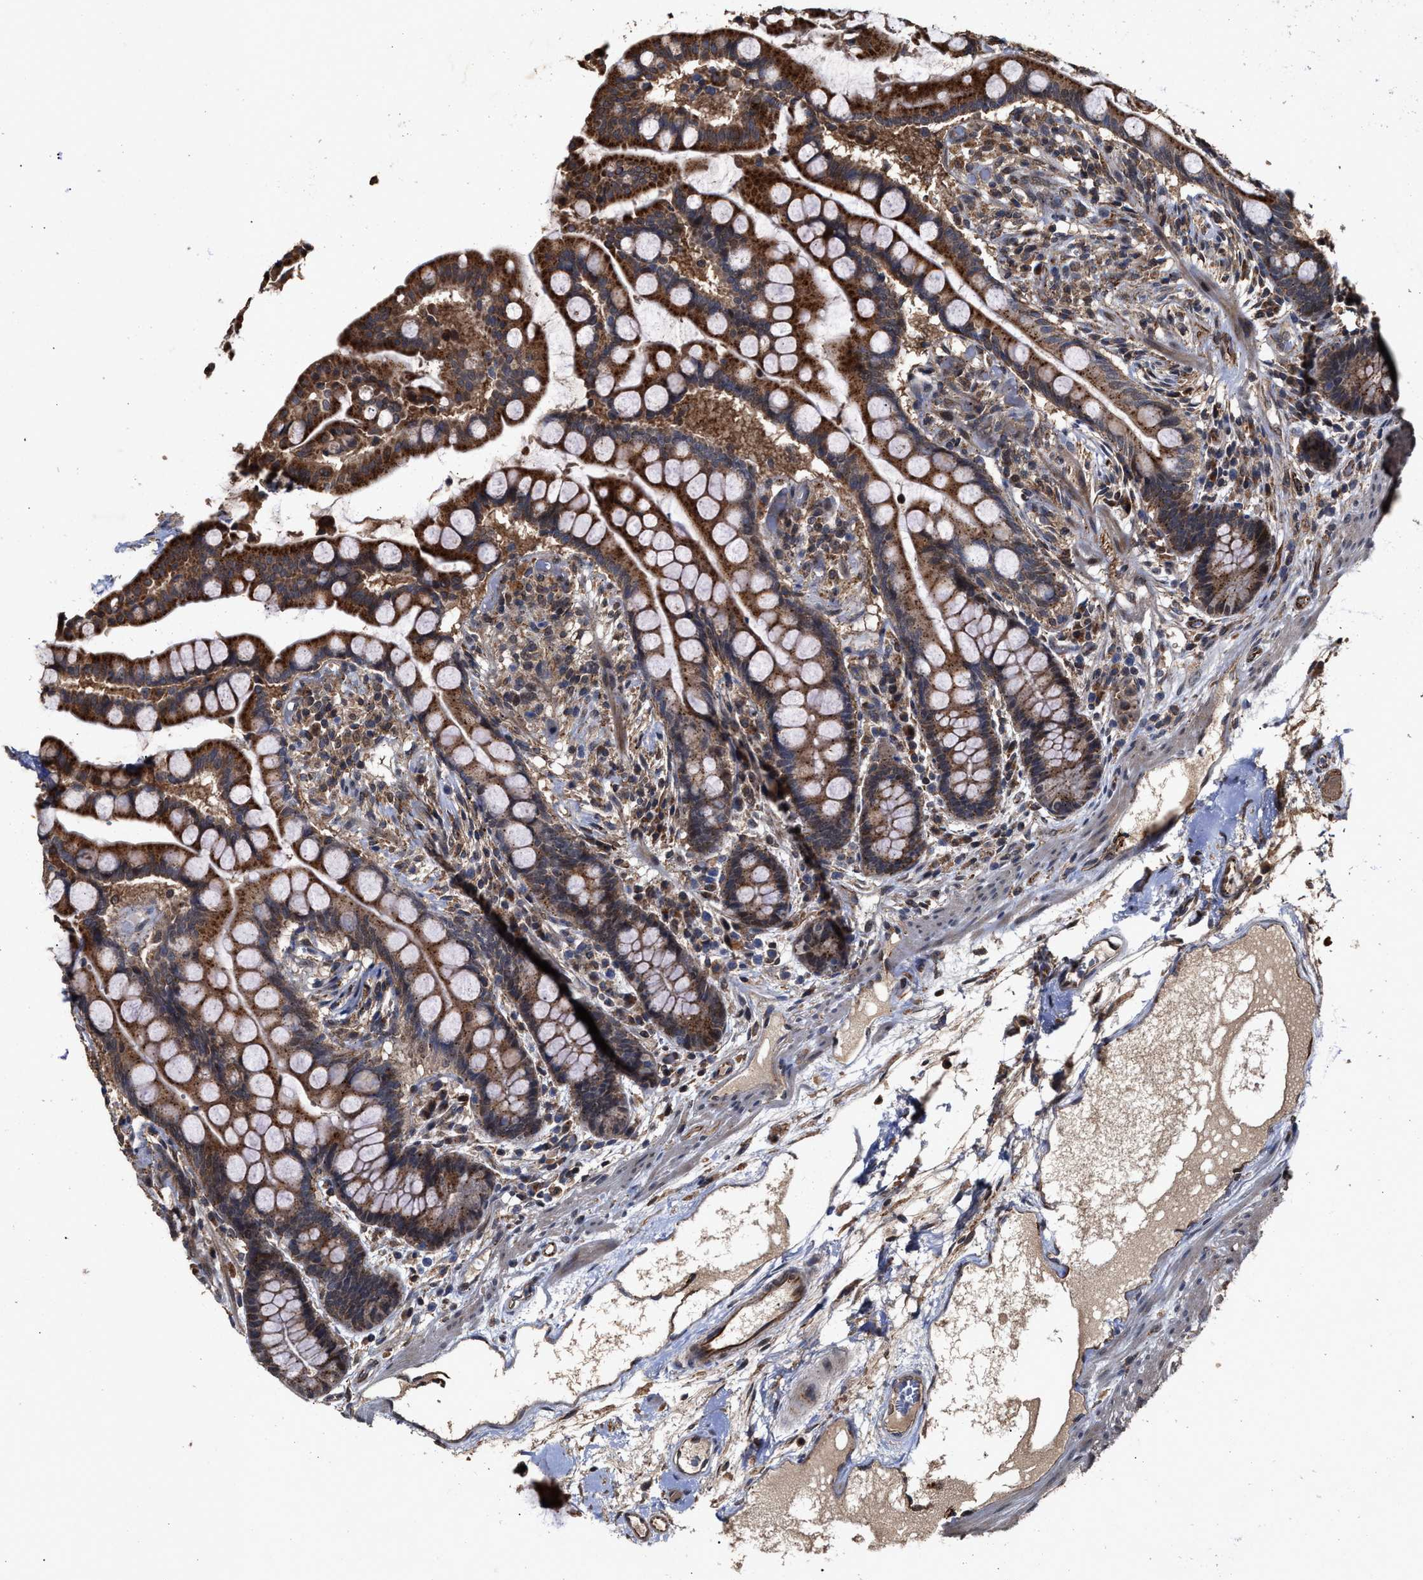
{"staining": {"intensity": "strong", "quantity": ">75%", "location": "cytoplasmic/membranous"}, "tissue": "colon", "cell_type": "Endothelial cells", "image_type": "normal", "snomed": [{"axis": "morphology", "description": "Normal tissue, NOS"}, {"axis": "topography", "description": "Colon"}], "caption": "Strong cytoplasmic/membranous expression is present in approximately >75% of endothelial cells in unremarkable colon. (DAB IHC, brown staining for protein, blue staining for nuclei).", "gene": "ZNHIT6", "patient": {"sex": "male", "age": 73}}